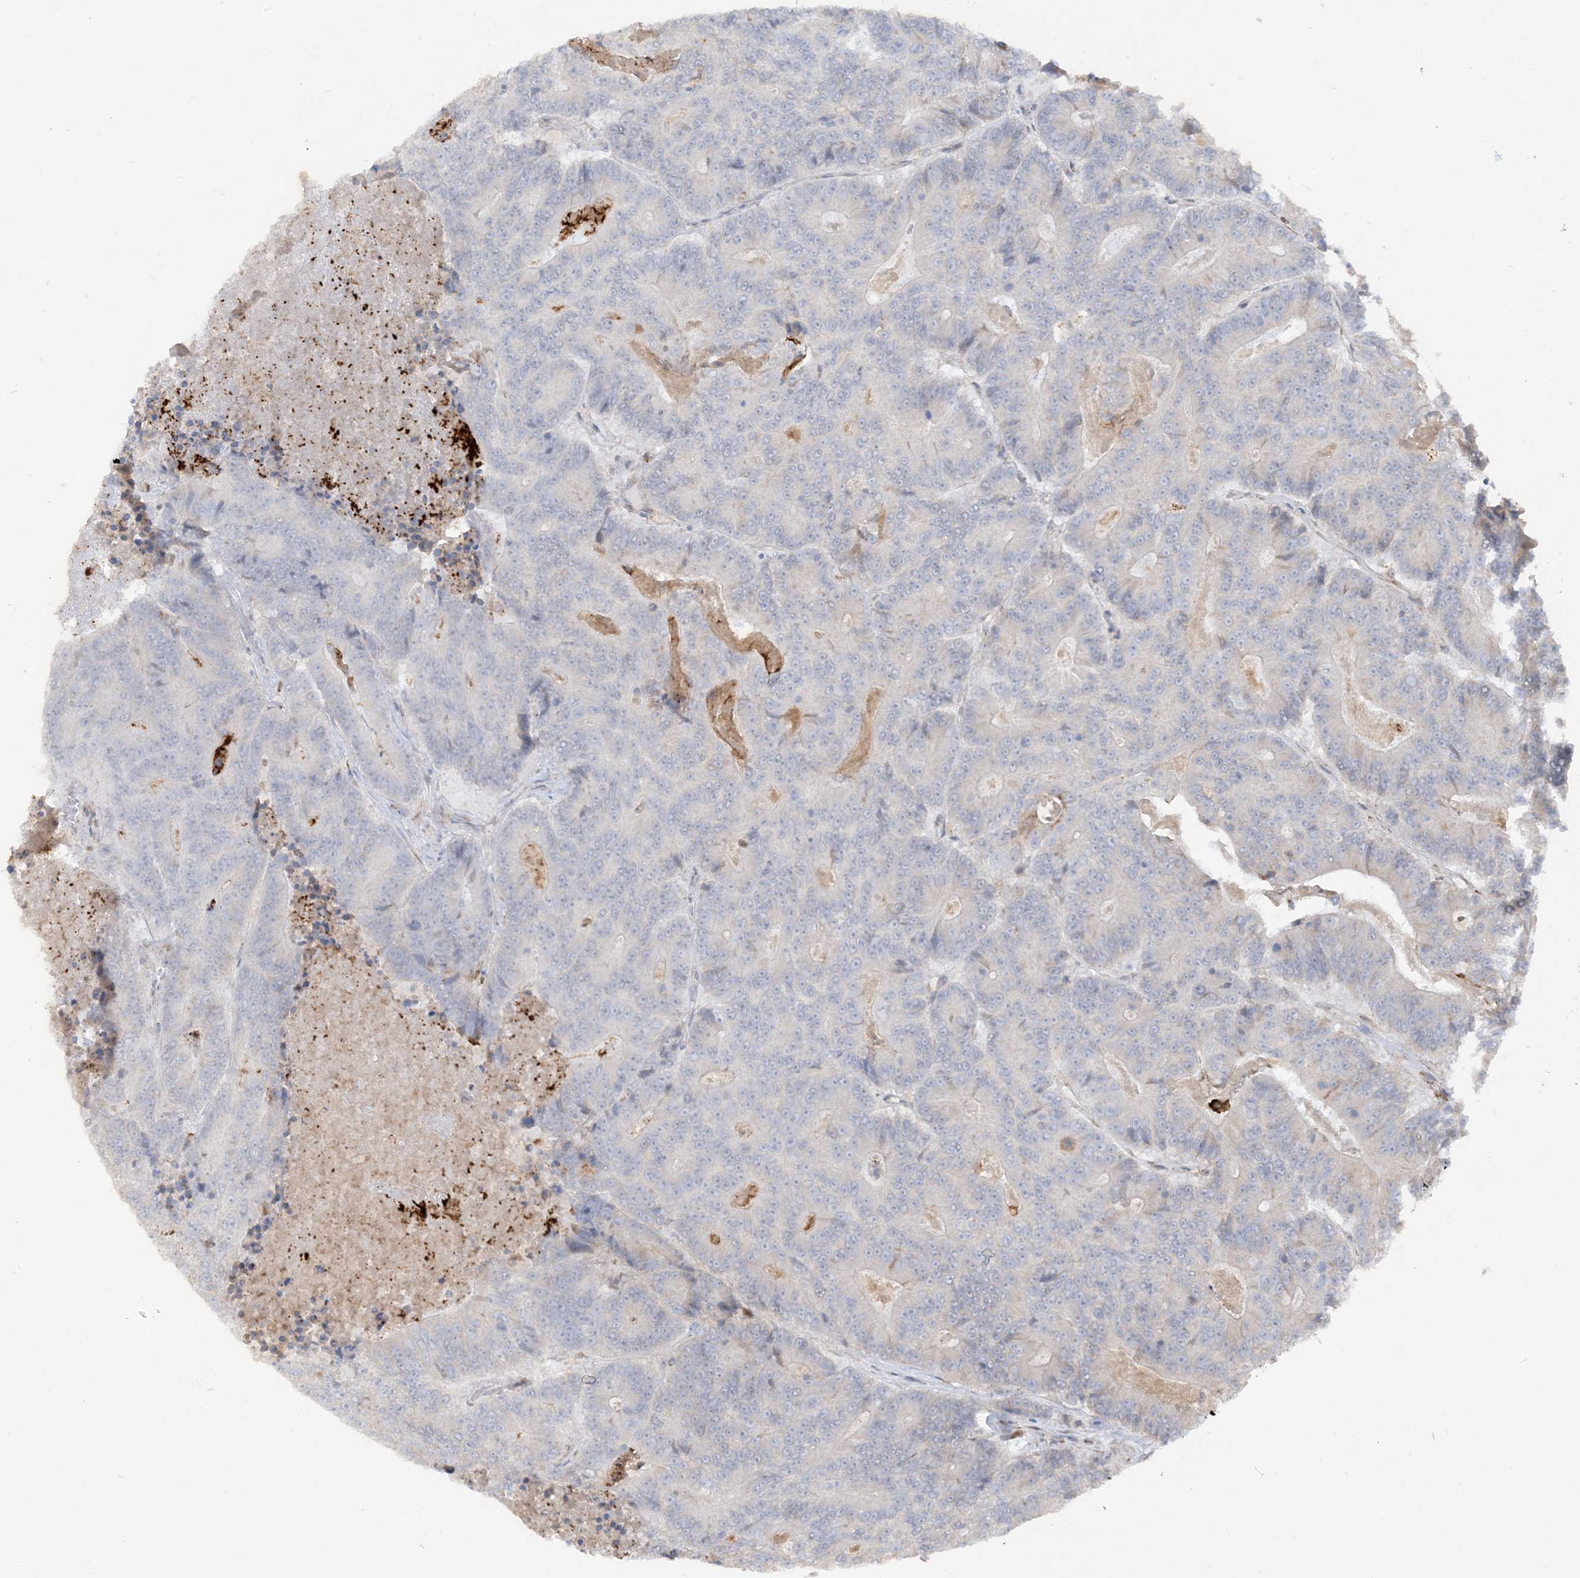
{"staining": {"intensity": "negative", "quantity": "none", "location": "none"}, "tissue": "colorectal cancer", "cell_type": "Tumor cells", "image_type": "cancer", "snomed": [{"axis": "morphology", "description": "Adenocarcinoma, NOS"}, {"axis": "topography", "description": "Colon"}], "caption": "There is no significant expression in tumor cells of adenocarcinoma (colorectal).", "gene": "LOXL3", "patient": {"sex": "male", "age": 83}}